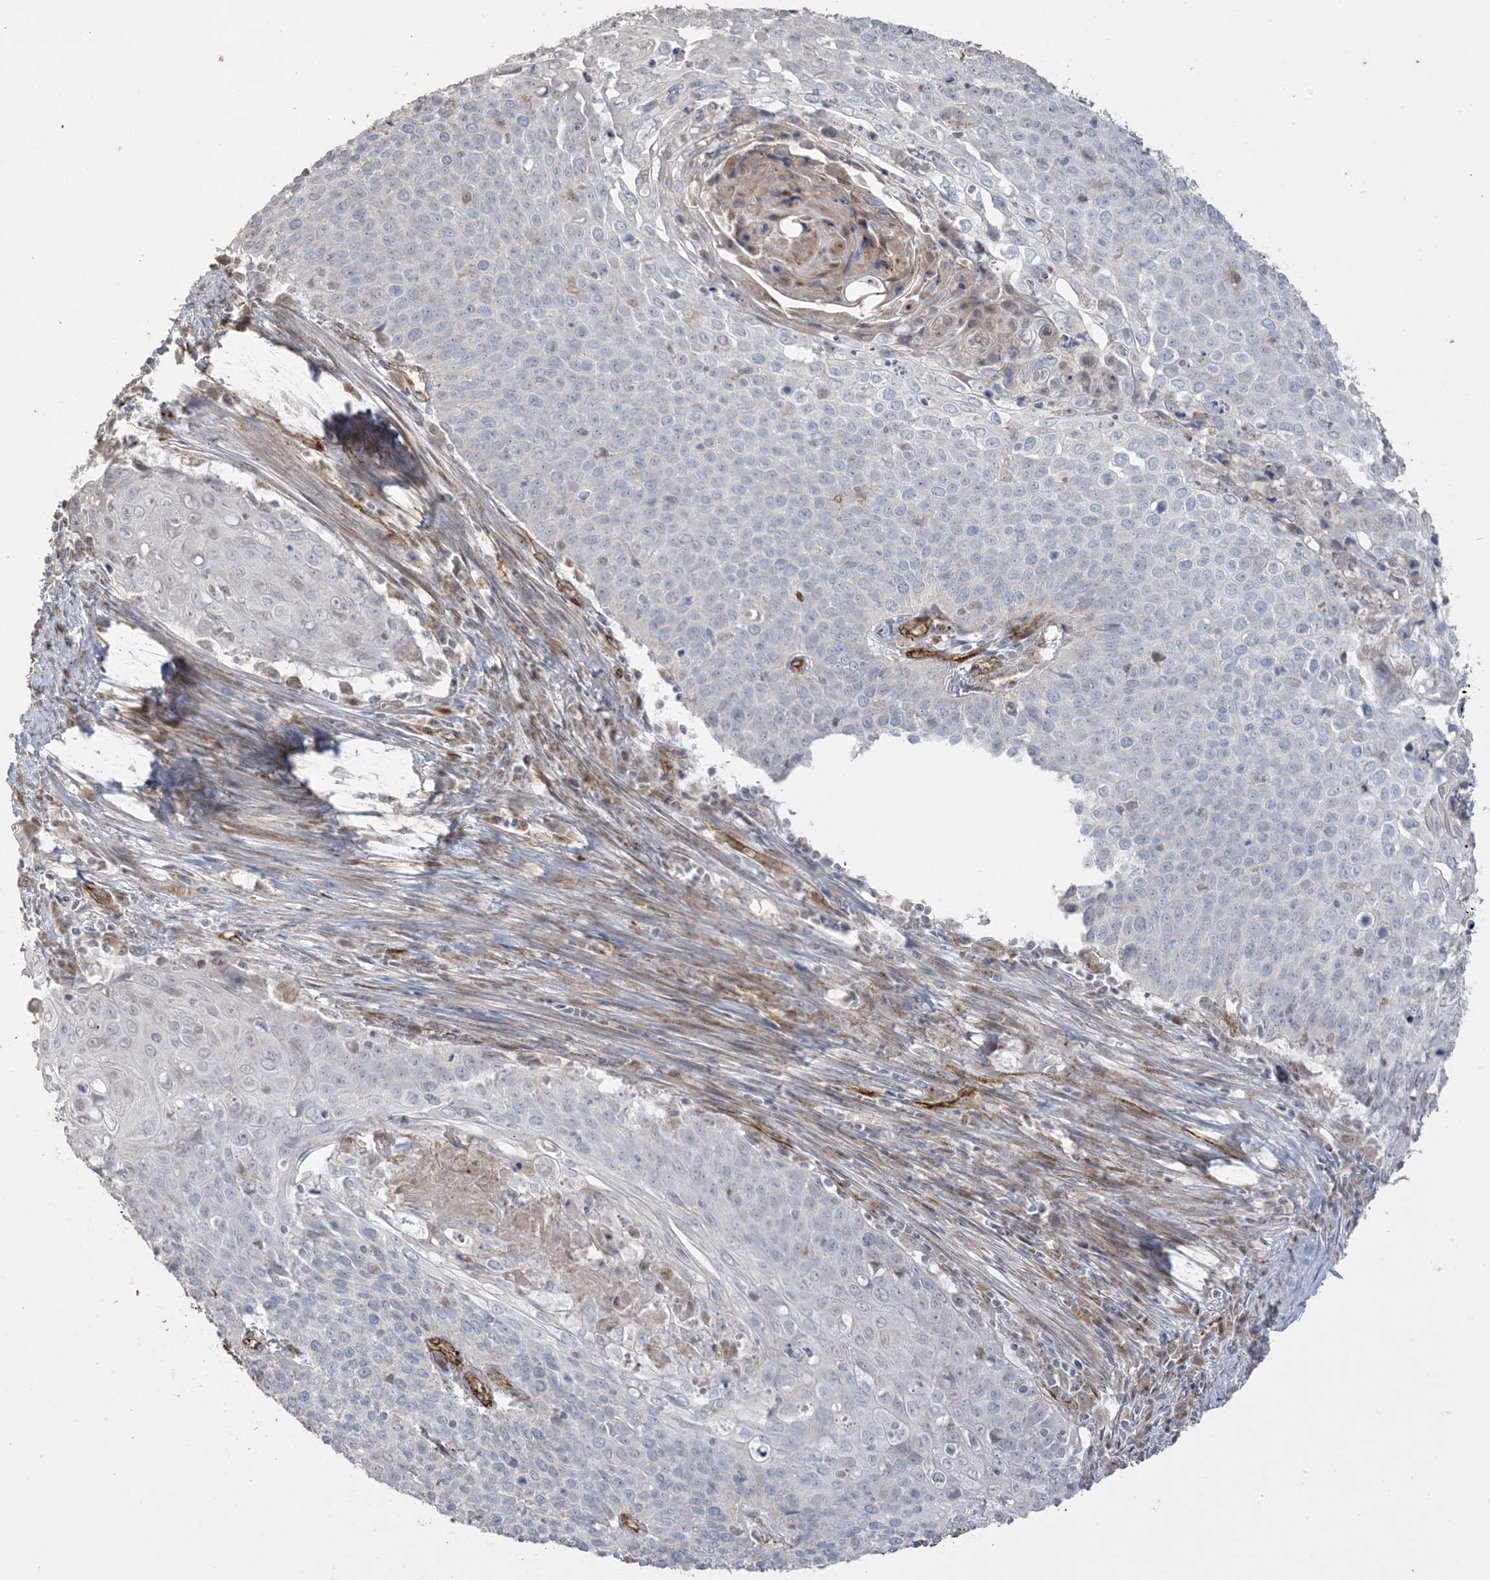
{"staining": {"intensity": "negative", "quantity": "none", "location": "none"}, "tissue": "cervical cancer", "cell_type": "Tumor cells", "image_type": "cancer", "snomed": [{"axis": "morphology", "description": "Squamous cell carcinoma, NOS"}, {"axis": "topography", "description": "Cervix"}], "caption": "Protein analysis of cervical cancer (squamous cell carcinoma) displays no significant expression in tumor cells.", "gene": "AGA", "patient": {"sex": "female", "age": 39}}